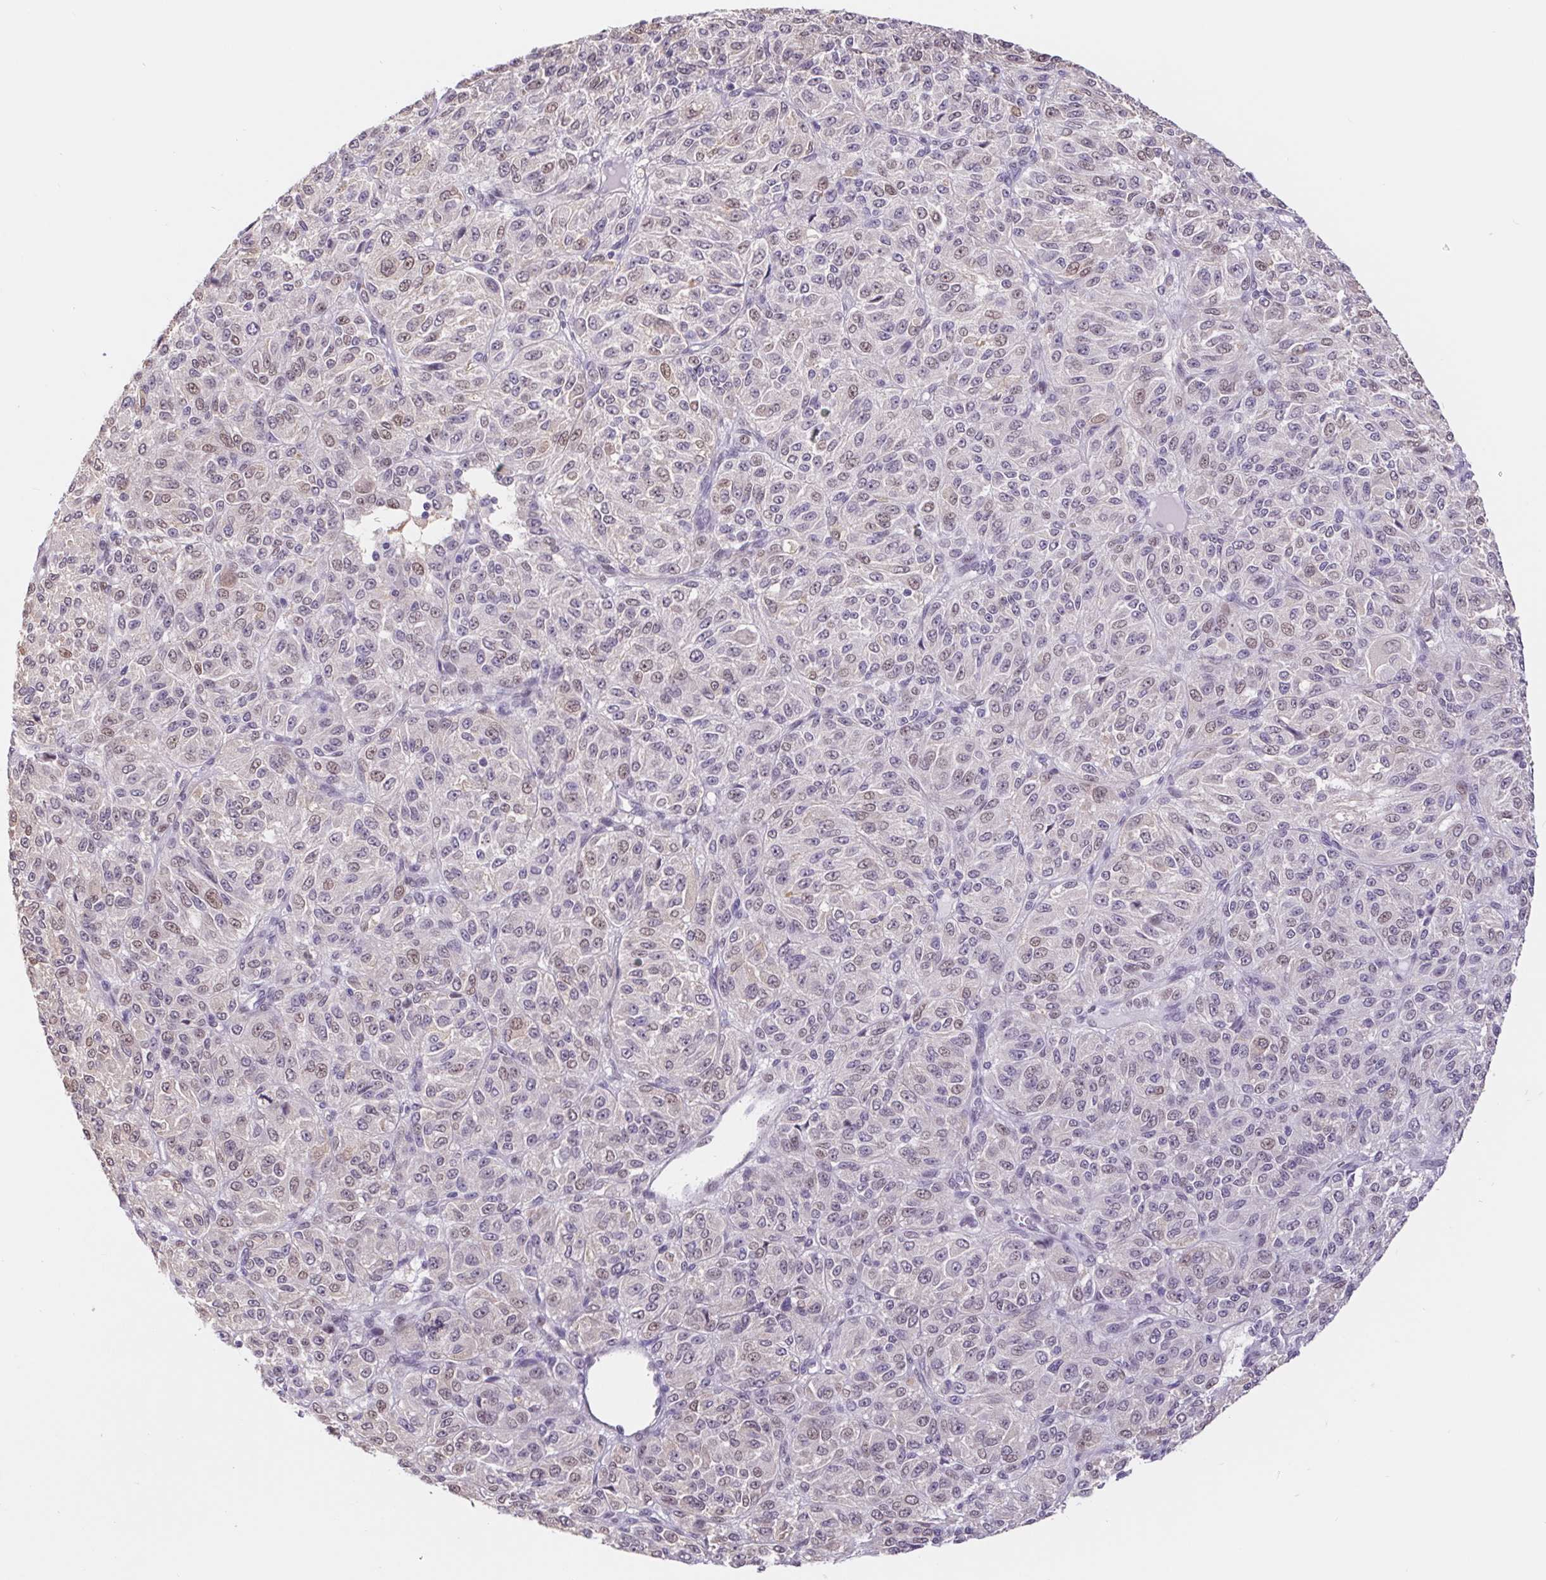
{"staining": {"intensity": "weak", "quantity": "<25%", "location": "nuclear"}, "tissue": "melanoma", "cell_type": "Tumor cells", "image_type": "cancer", "snomed": [{"axis": "morphology", "description": "Malignant melanoma, Metastatic site"}, {"axis": "topography", "description": "Brain"}], "caption": "Malignant melanoma (metastatic site) was stained to show a protein in brown. There is no significant positivity in tumor cells.", "gene": "CAND1", "patient": {"sex": "female", "age": 56}}